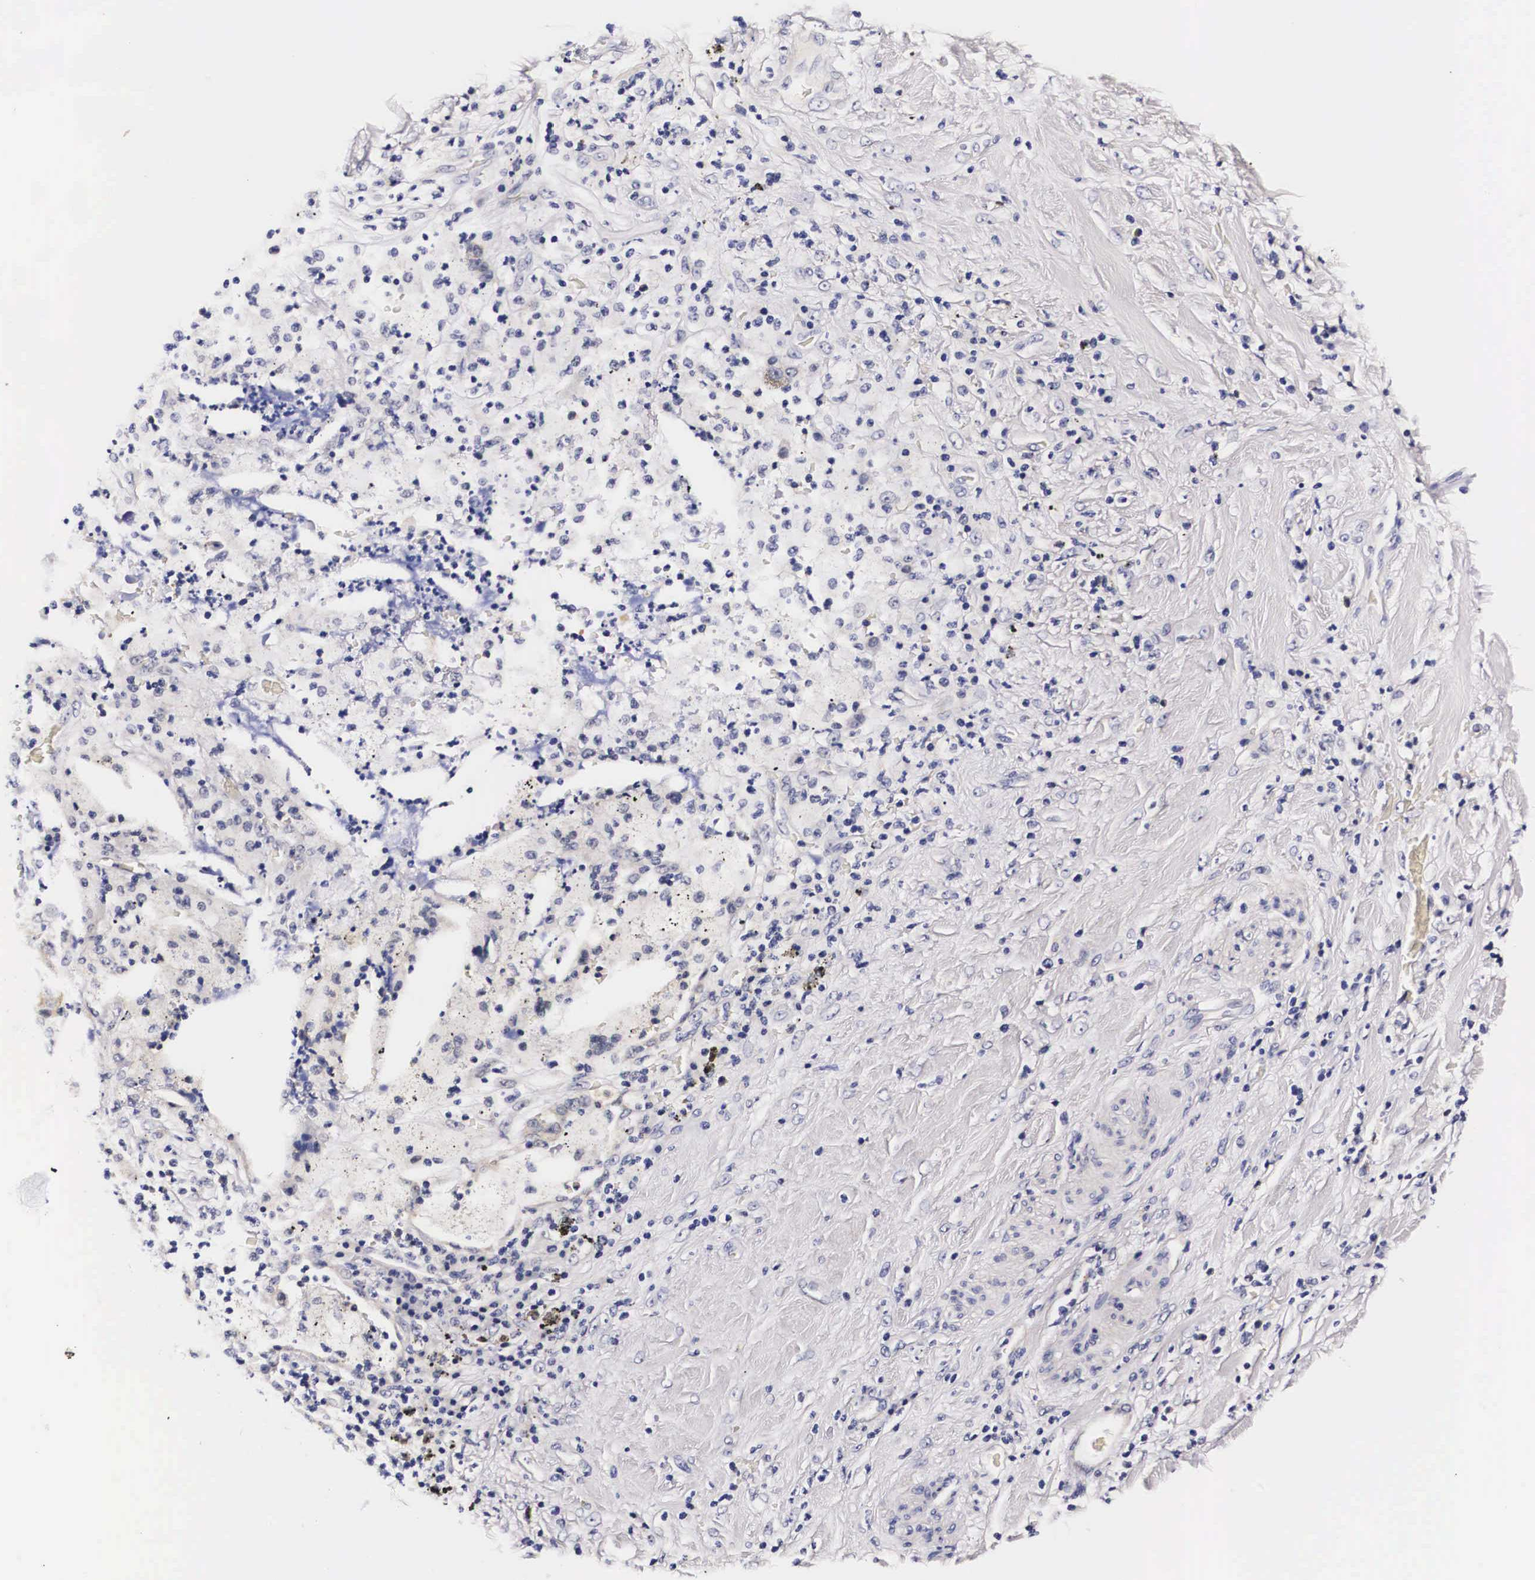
{"staining": {"intensity": "negative", "quantity": "none", "location": "none"}, "tissue": "lung cancer", "cell_type": "Tumor cells", "image_type": "cancer", "snomed": [{"axis": "morphology", "description": "Squamous cell carcinoma, NOS"}, {"axis": "topography", "description": "Lung"}], "caption": "This is an immunohistochemistry (IHC) histopathology image of lung cancer. There is no staining in tumor cells.", "gene": "PHETA2", "patient": {"sex": "male", "age": 64}}